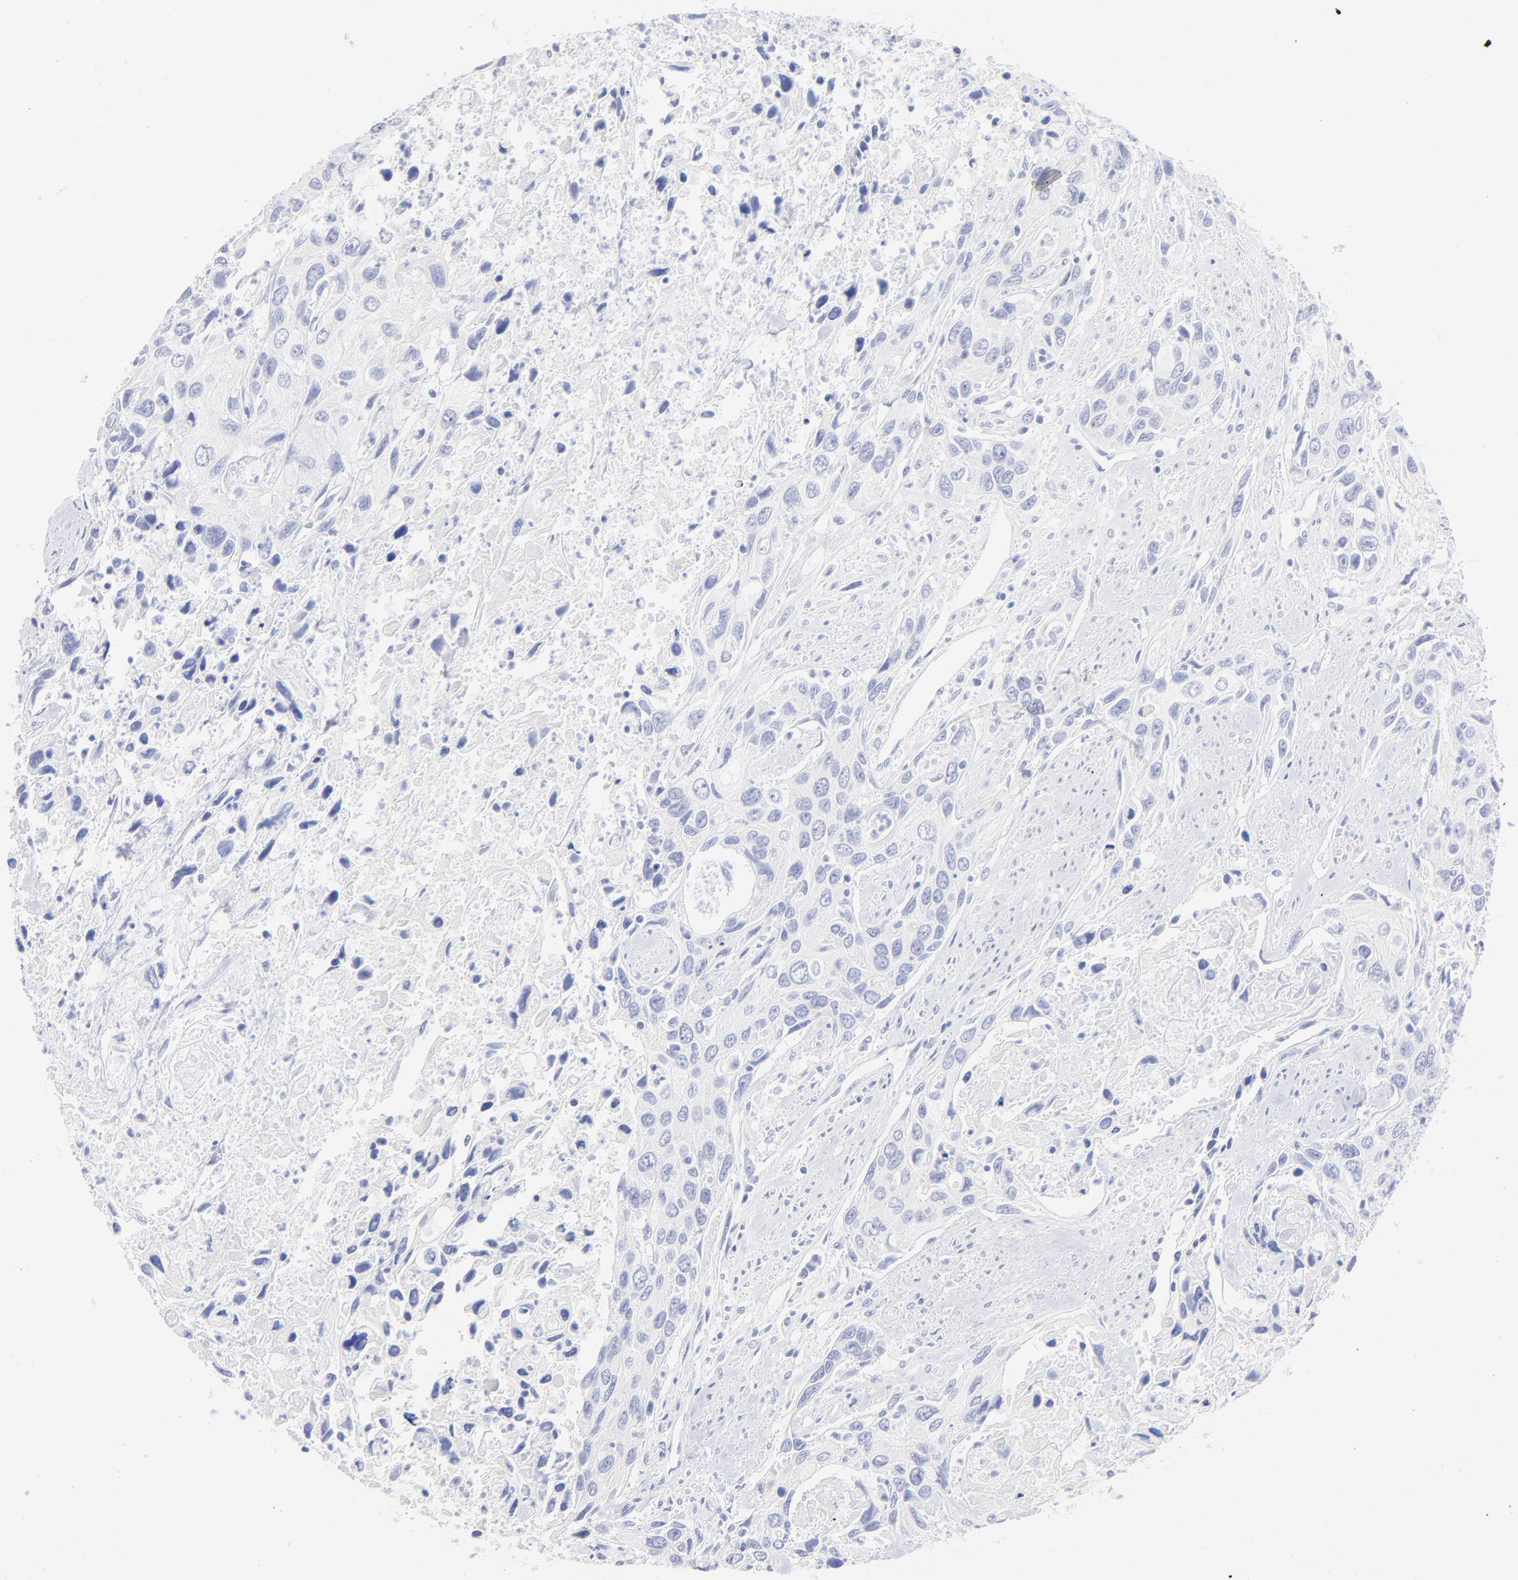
{"staining": {"intensity": "negative", "quantity": "none", "location": "none"}, "tissue": "urothelial cancer", "cell_type": "Tumor cells", "image_type": "cancer", "snomed": [{"axis": "morphology", "description": "Urothelial carcinoma, High grade"}, {"axis": "topography", "description": "Urinary bladder"}], "caption": "This is an immunohistochemistry (IHC) image of human urothelial carcinoma (high-grade). There is no expression in tumor cells.", "gene": "CFAP57", "patient": {"sex": "male", "age": 71}}